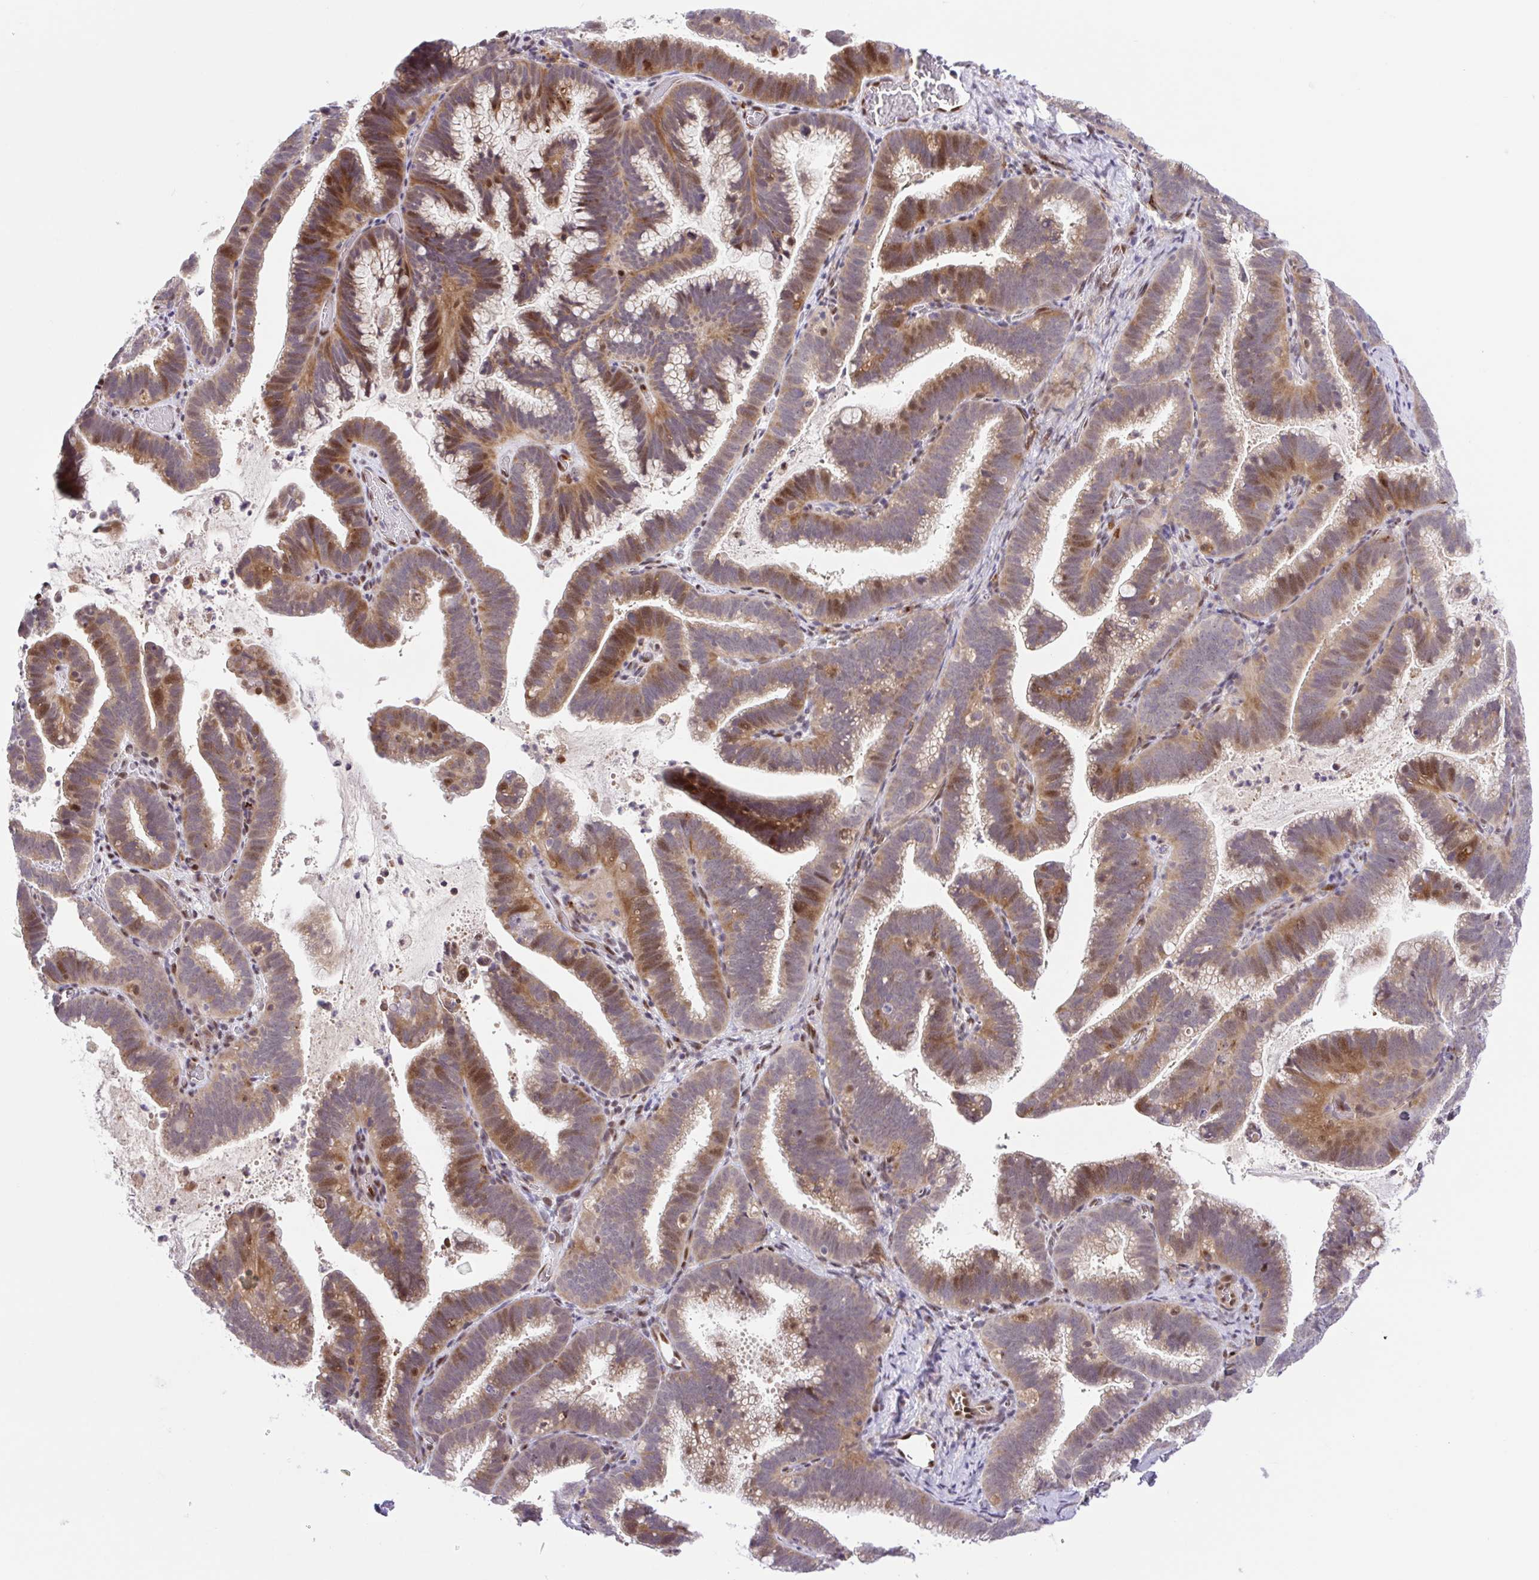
{"staining": {"intensity": "moderate", "quantity": ">75%", "location": "cytoplasmic/membranous,nuclear"}, "tissue": "cervical cancer", "cell_type": "Tumor cells", "image_type": "cancer", "snomed": [{"axis": "morphology", "description": "Adenocarcinoma, NOS"}, {"axis": "topography", "description": "Cervix"}], "caption": "Protein staining by immunohistochemistry (IHC) displays moderate cytoplasmic/membranous and nuclear staining in about >75% of tumor cells in cervical cancer (adenocarcinoma). The protein of interest is shown in brown color, while the nuclei are stained blue.", "gene": "ERG", "patient": {"sex": "female", "age": 61}}